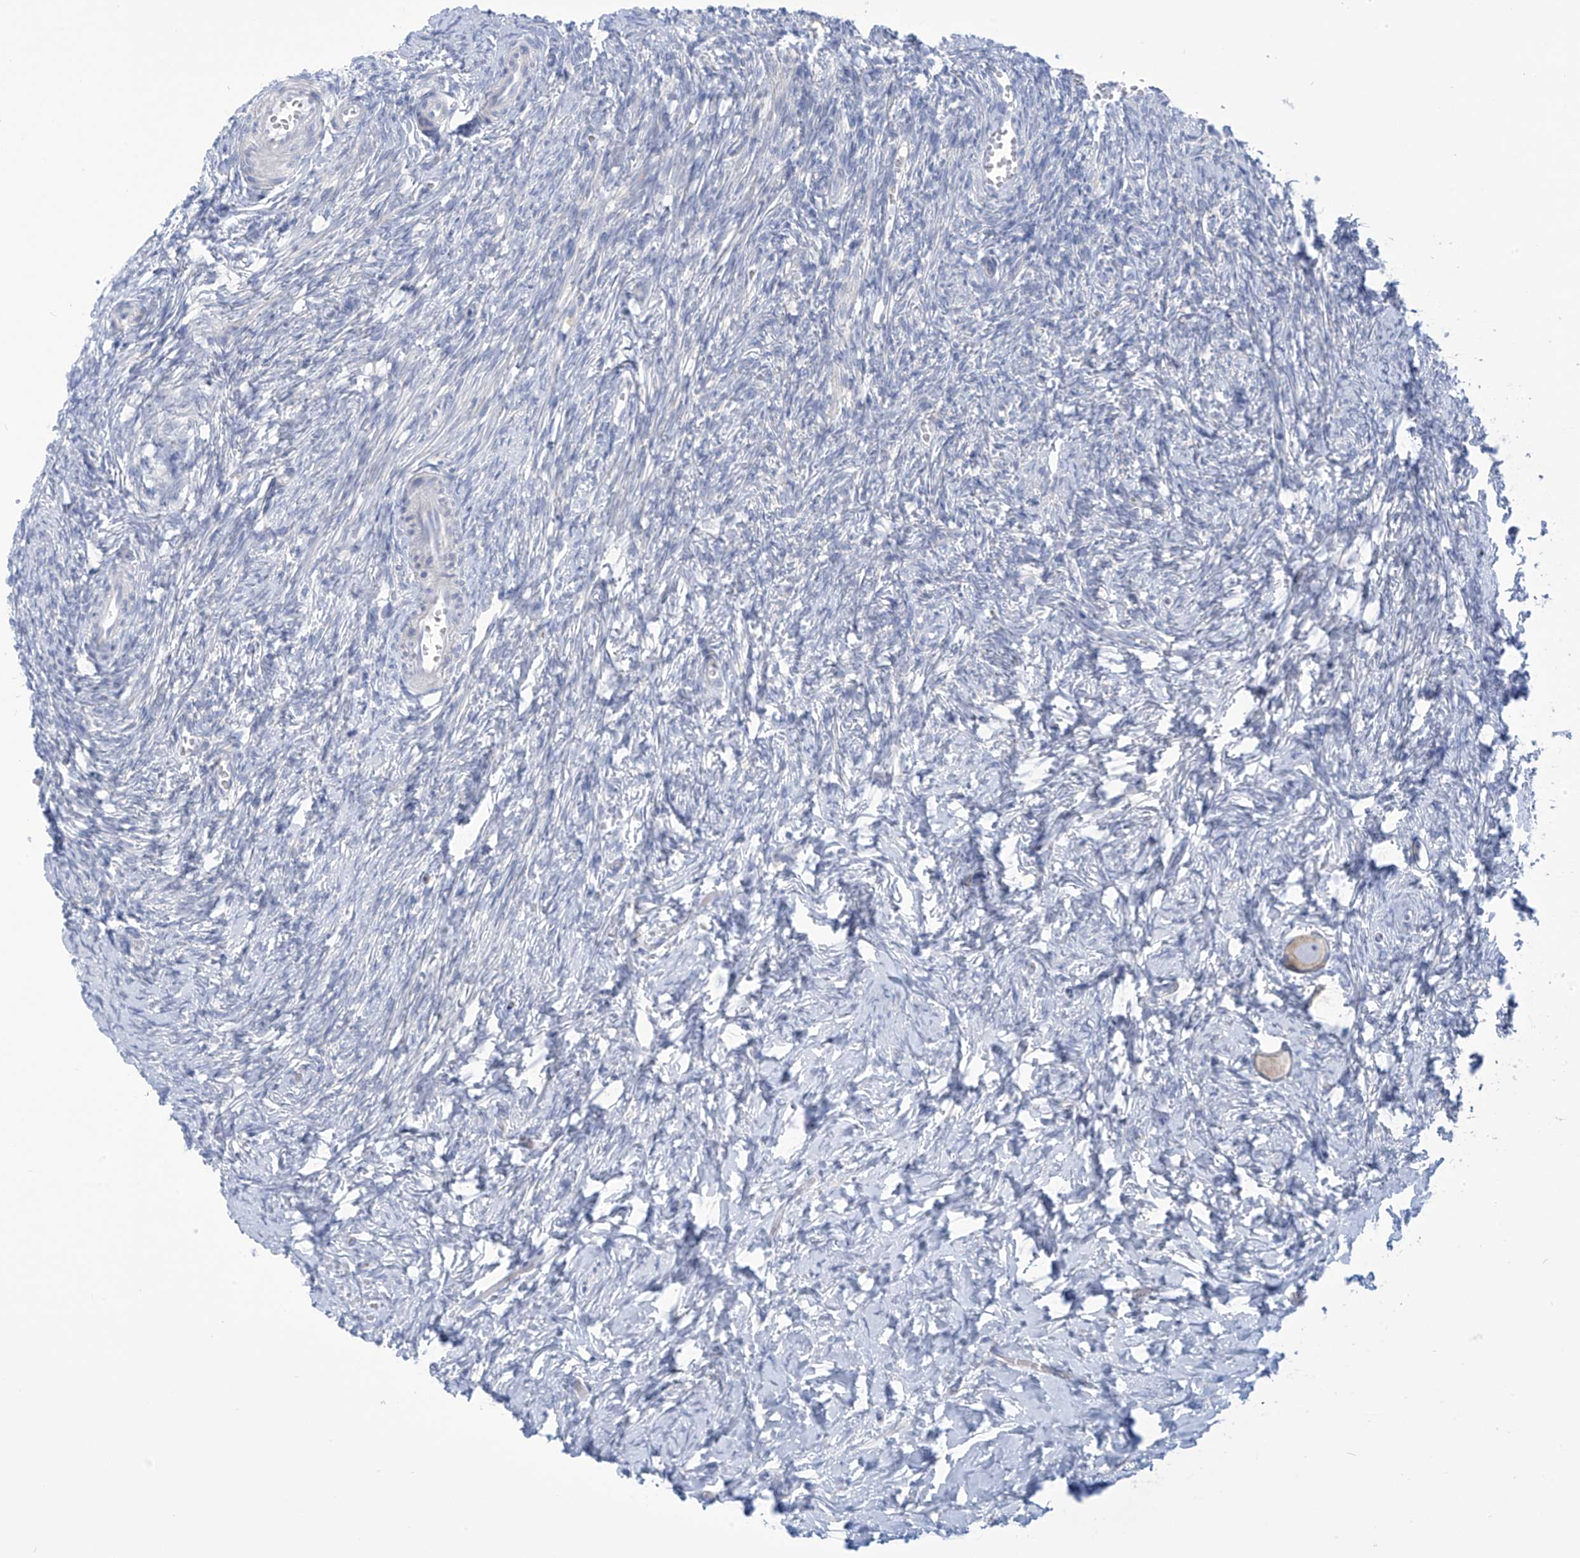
{"staining": {"intensity": "negative", "quantity": "none", "location": "none"}, "tissue": "ovary", "cell_type": "Follicle cells", "image_type": "normal", "snomed": [{"axis": "morphology", "description": "Normal tissue, NOS"}, {"axis": "topography", "description": "Ovary"}], "caption": "Histopathology image shows no protein staining in follicle cells of normal ovary.", "gene": "FABP2", "patient": {"sex": "female", "age": 27}}